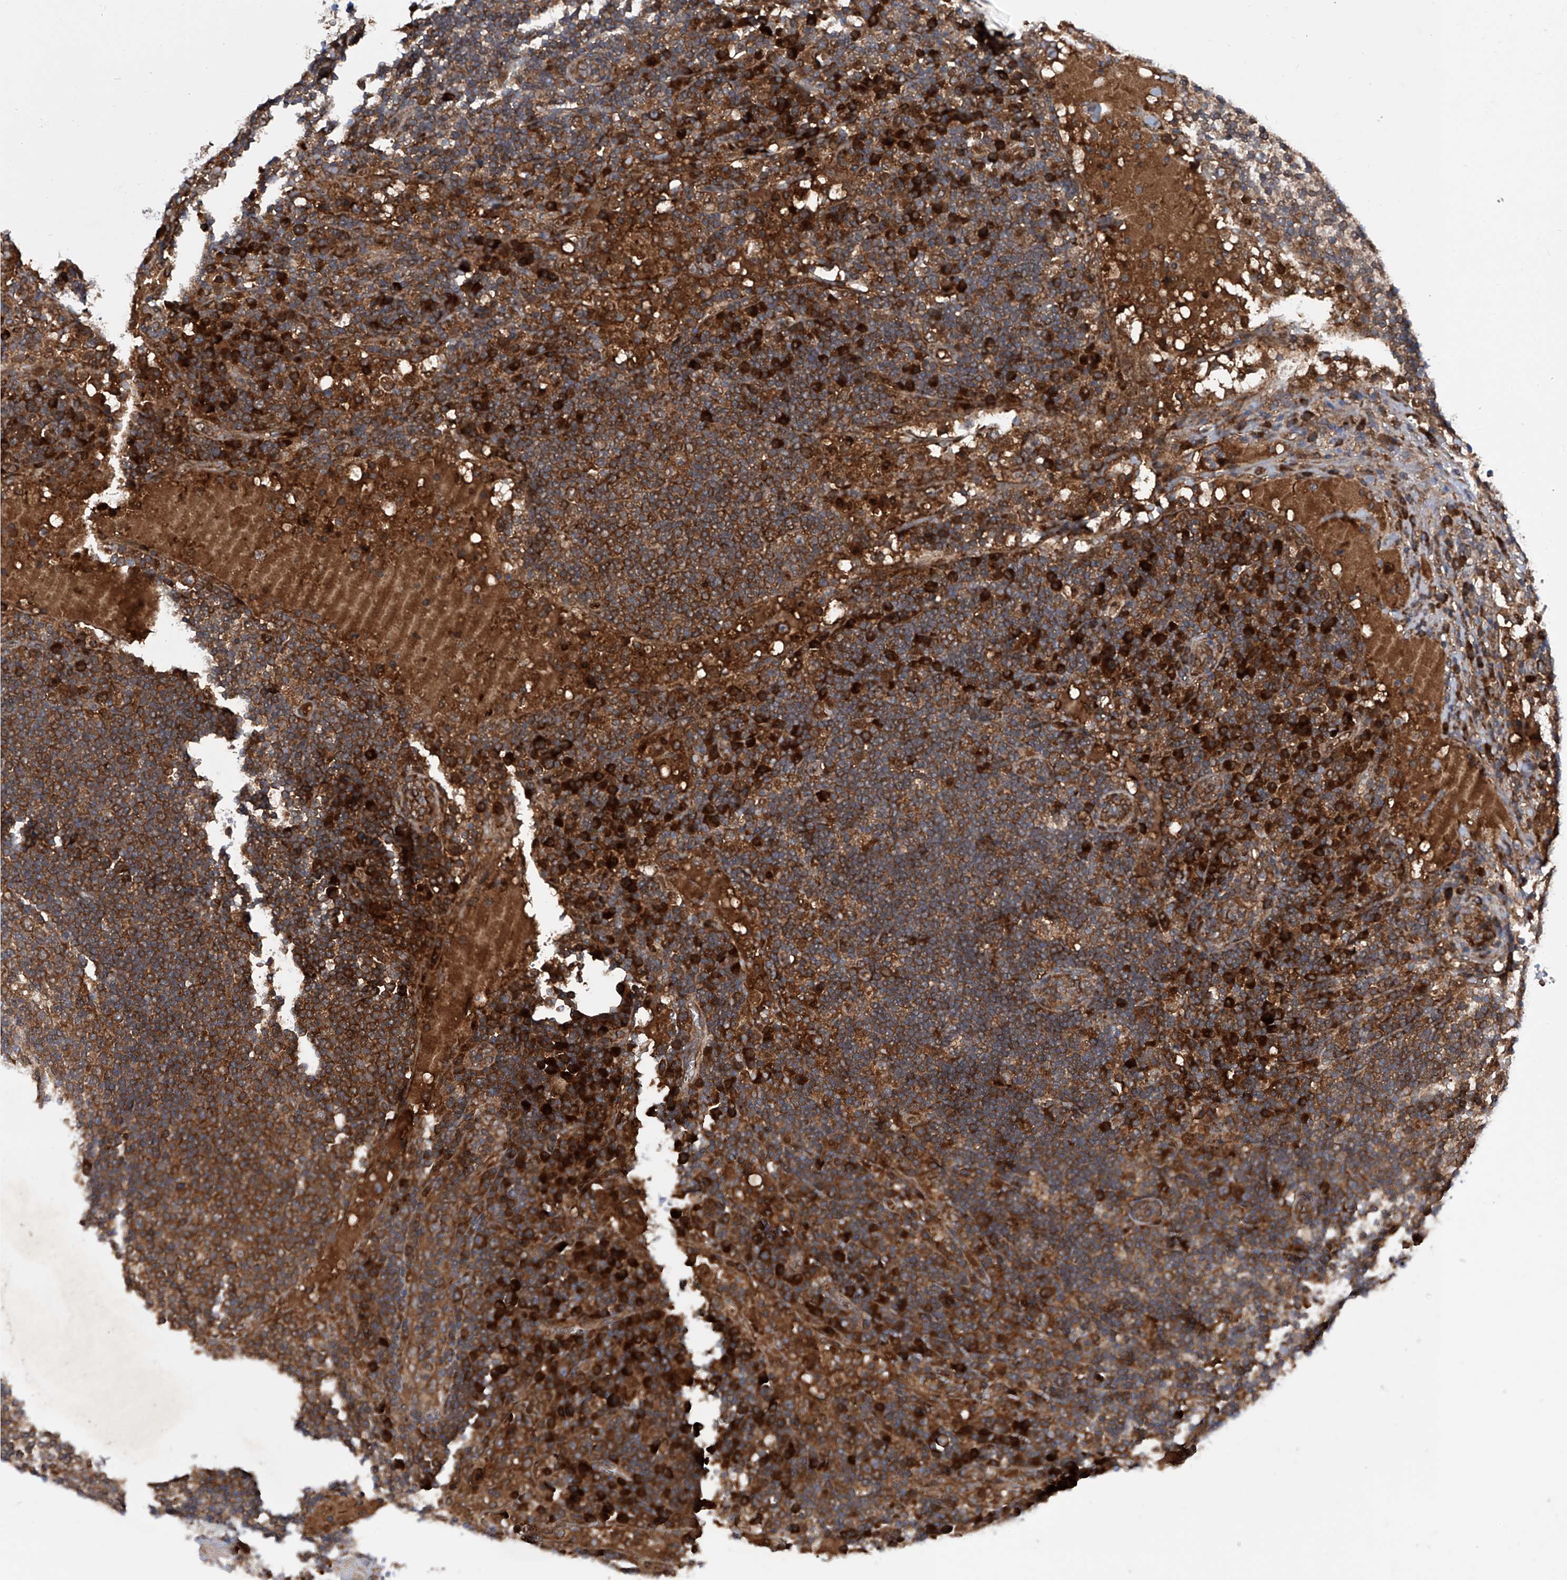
{"staining": {"intensity": "strong", "quantity": ">75%", "location": "cytoplasmic/membranous"}, "tissue": "lymph node", "cell_type": "Germinal center cells", "image_type": "normal", "snomed": [{"axis": "morphology", "description": "Normal tissue, NOS"}, {"axis": "topography", "description": "Lymph node"}], "caption": "Protein analysis of benign lymph node reveals strong cytoplasmic/membranous positivity in approximately >75% of germinal center cells. (Brightfield microscopy of DAB IHC at high magnification).", "gene": "ASCC3", "patient": {"sex": "female", "age": 53}}